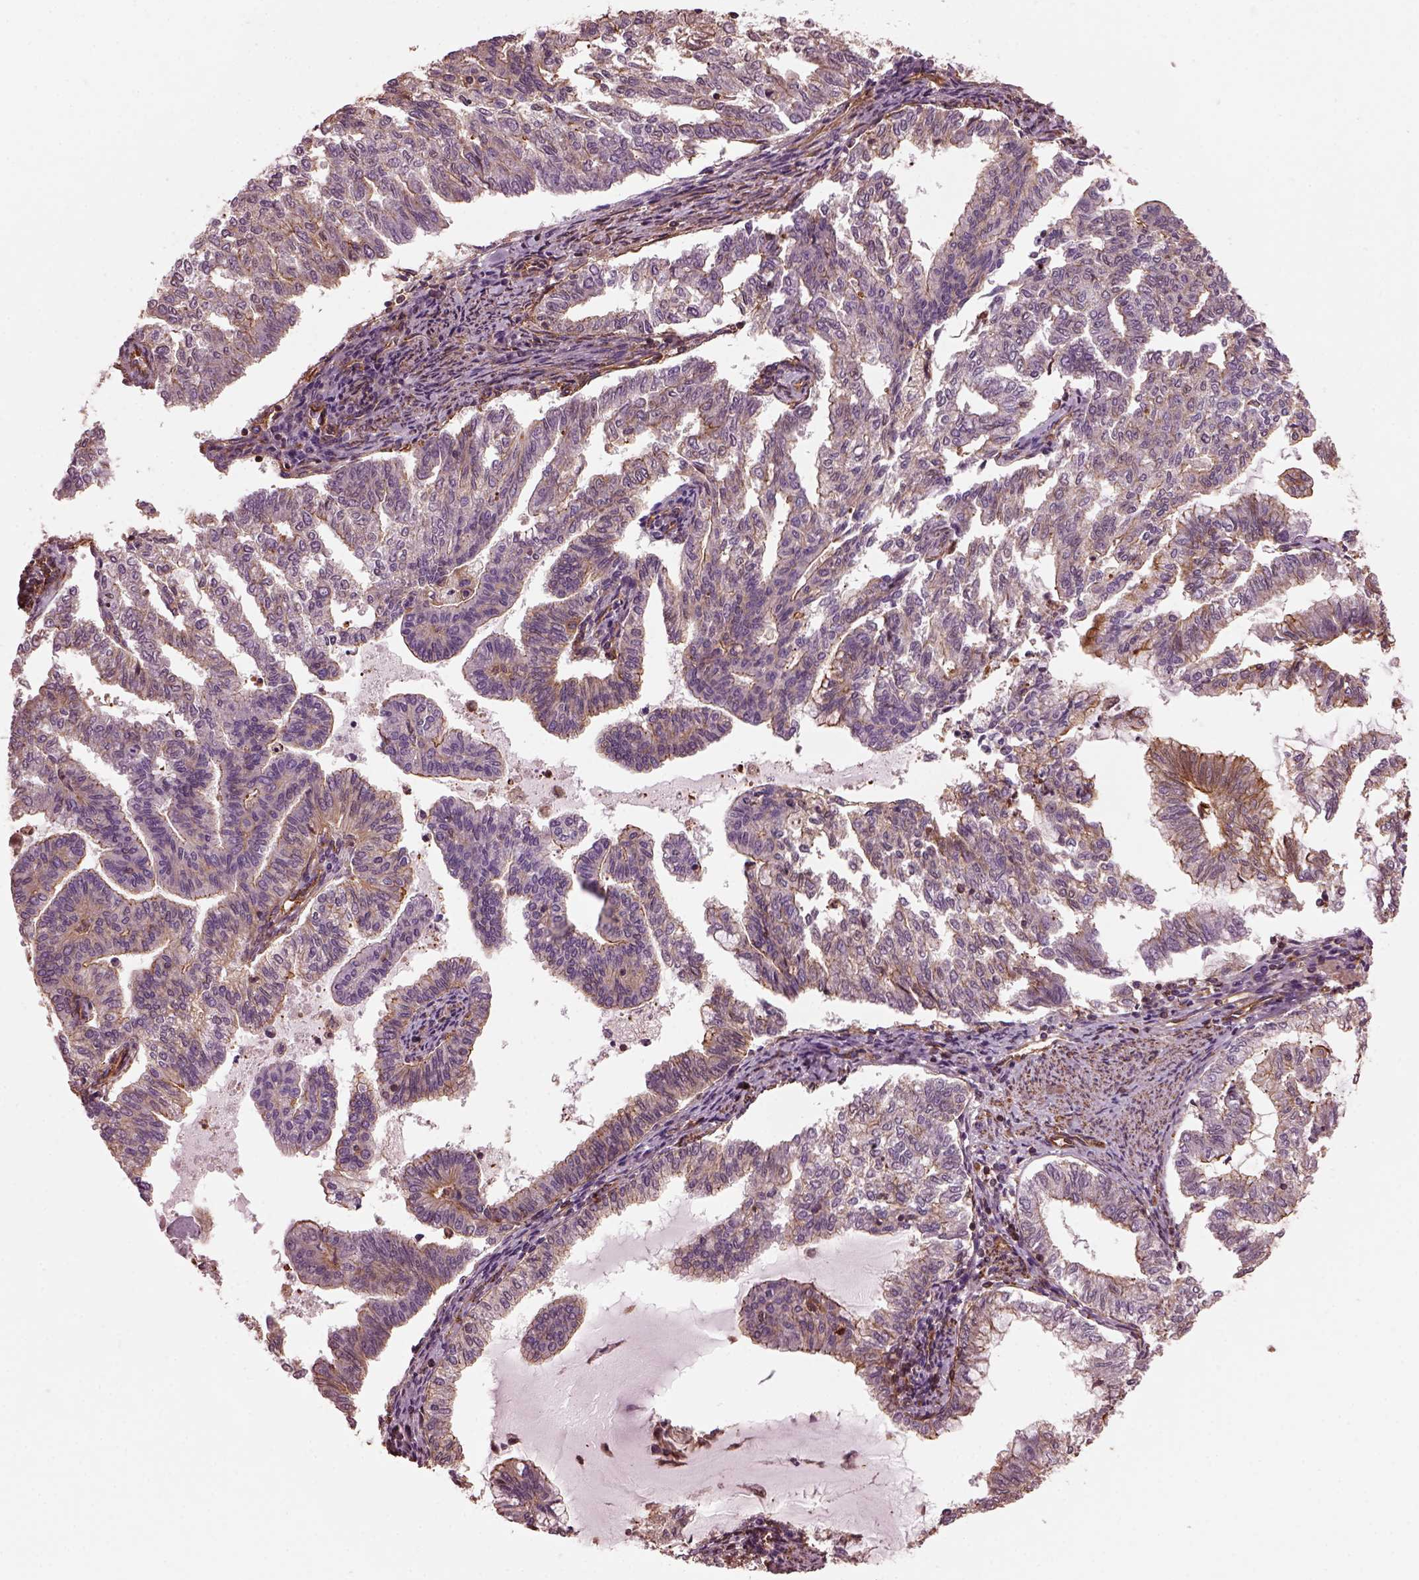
{"staining": {"intensity": "moderate", "quantity": "<25%", "location": "cytoplasmic/membranous"}, "tissue": "endometrial cancer", "cell_type": "Tumor cells", "image_type": "cancer", "snomed": [{"axis": "morphology", "description": "Adenocarcinoma, NOS"}, {"axis": "topography", "description": "Endometrium"}], "caption": "Immunohistochemical staining of adenocarcinoma (endometrial) demonstrates low levels of moderate cytoplasmic/membranous staining in about <25% of tumor cells.", "gene": "MYL6", "patient": {"sex": "female", "age": 79}}